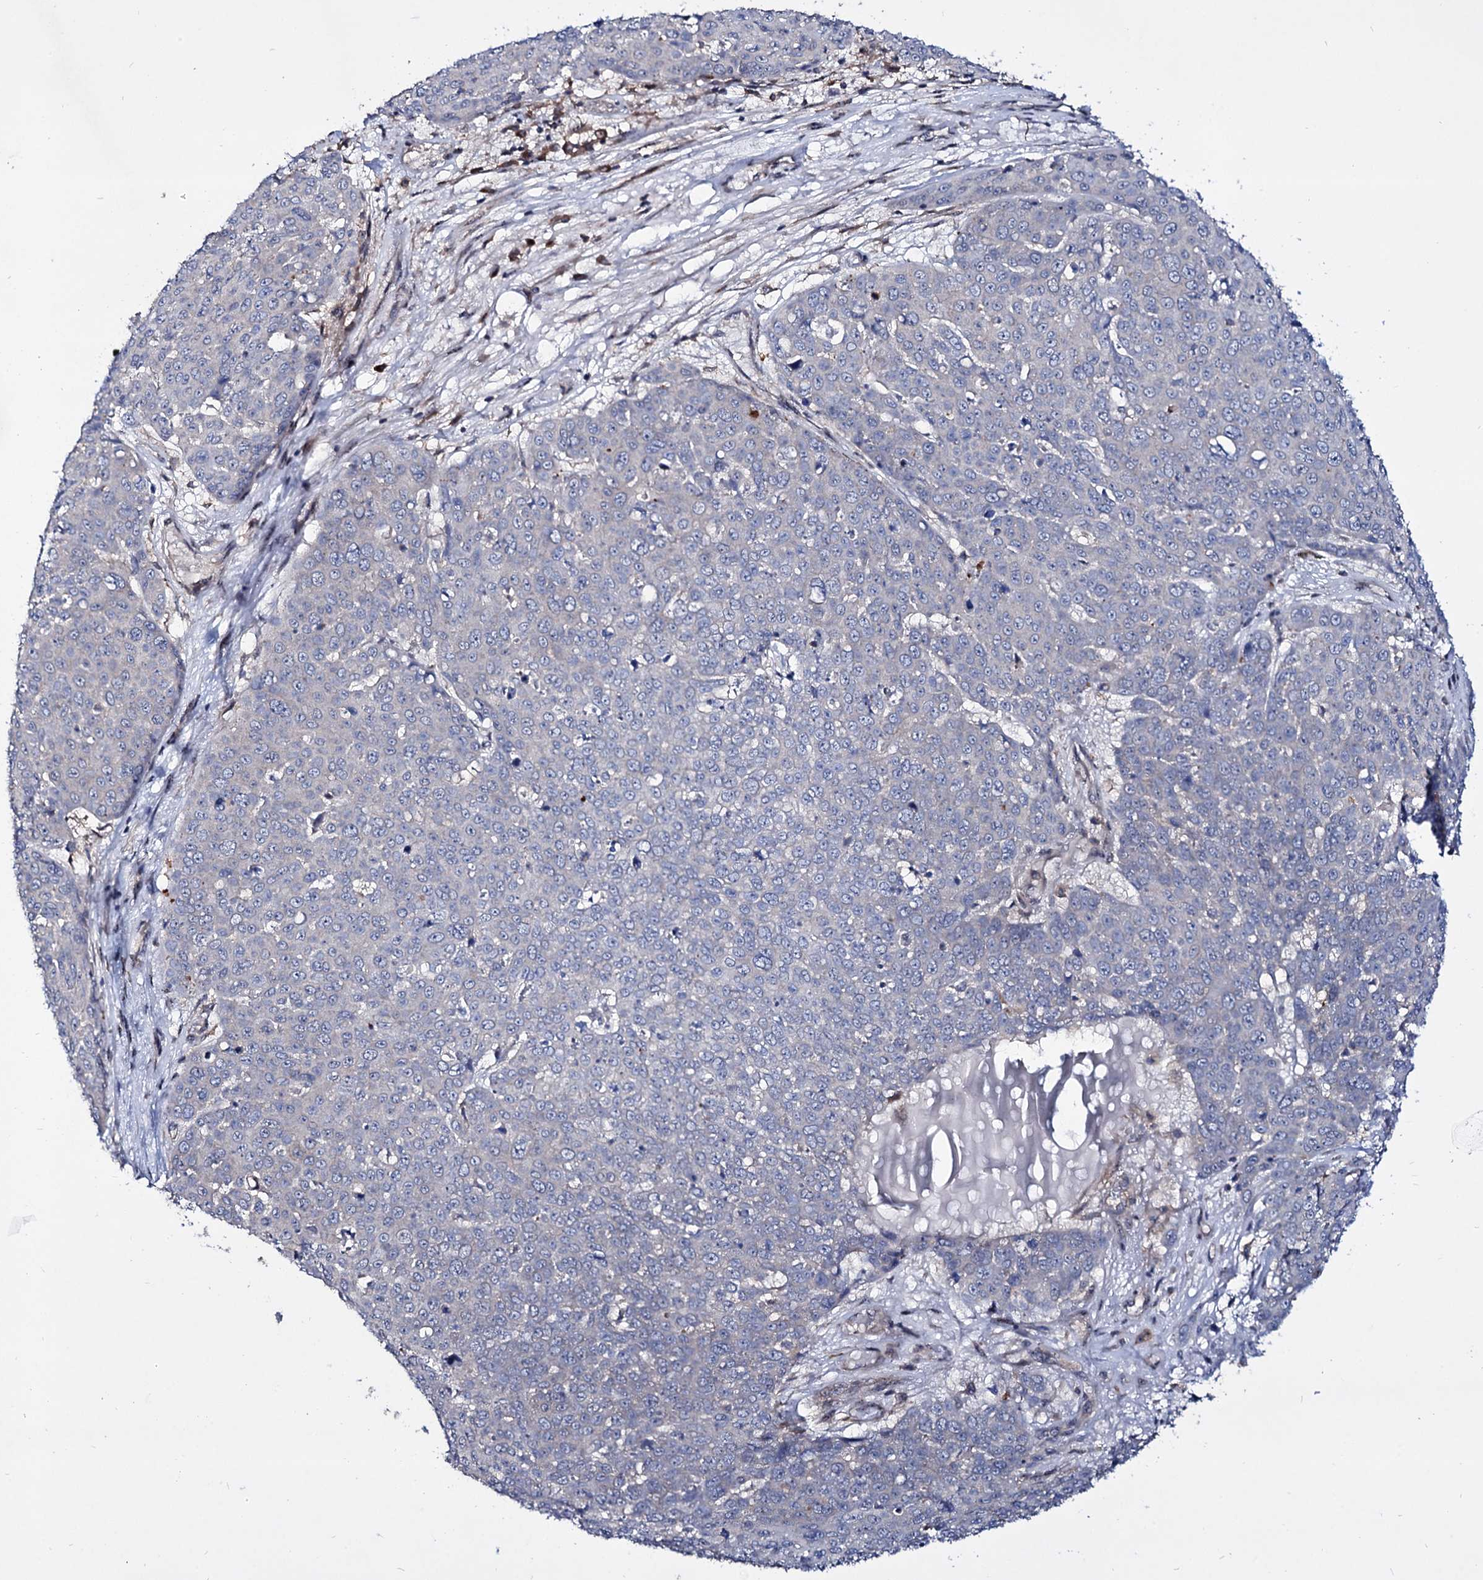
{"staining": {"intensity": "negative", "quantity": "none", "location": "none"}, "tissue": "skin cancer", "cell_type": "Tumor cells", "image_type": "cancer", "snomed": [{"axis": "morphology", "description": "Squamous cell carcinoma, NOS"}, {"axis": "topography", "description": "Skin"}], "caption": "Histopathology image shows no protein expression in tumor cells of squamous cell carcinoma (skin) tissue.", "gene": "SEC24A", "patient": {"sex": "male", "age": 71}}